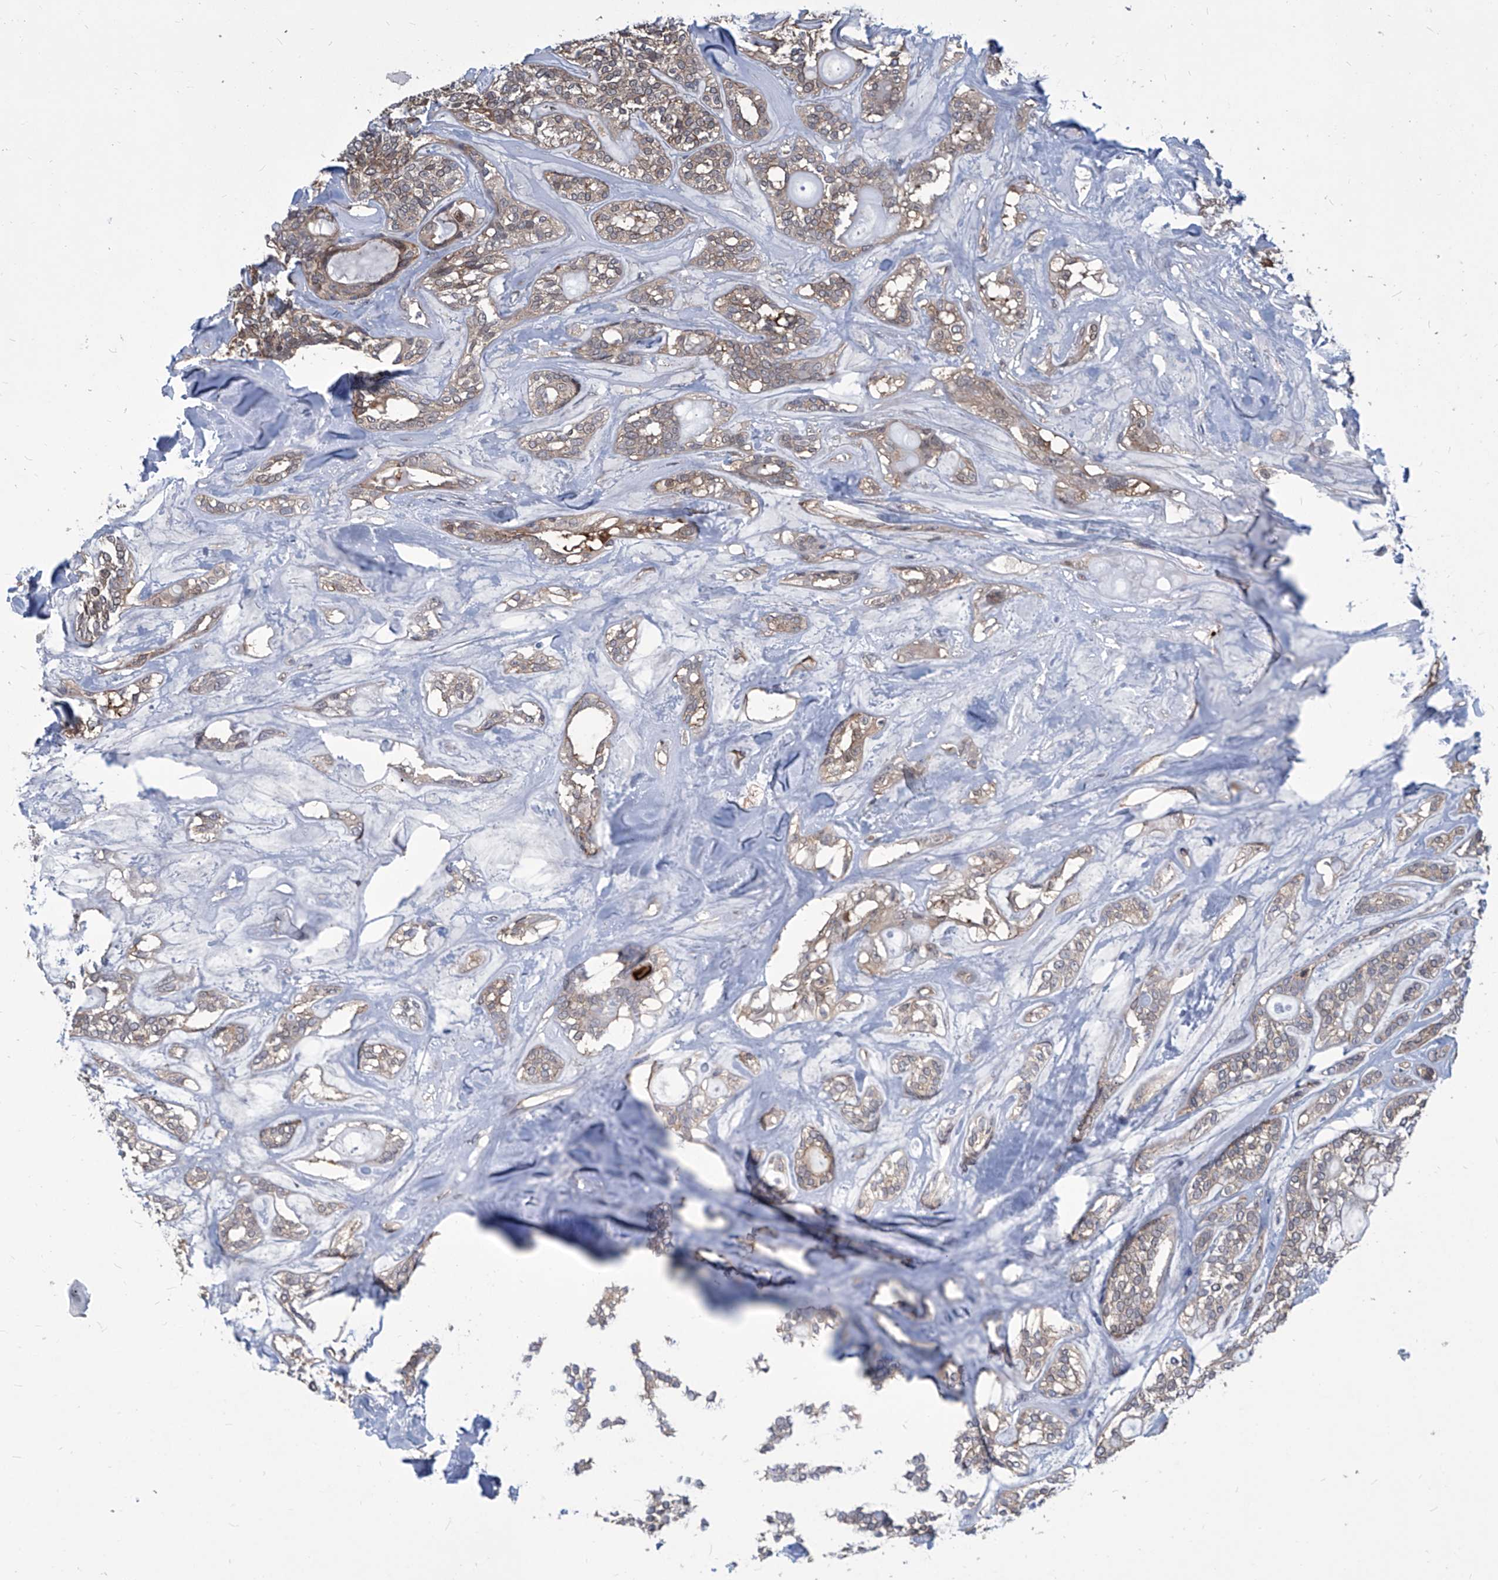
{"staining": {"intensity": "weak", "quantity": "<25%", "location": "cytoplasmic/membranous"}, "tissue": "head and neck cancer", "cell_type": "Tumor cells", "image_type": "cancer", "snomed": [{"axis": "morphology", "description": "Adenocarcinoma, NOS"}, {"axis": "topography", "description": "Head-Neck"}], "caption": "Immunohistochemical staining of human head and neck cancer (adenocarcinoma) shows no significant staining in tumor cells.", "gene": "PSMB1", "patient": {"sex": "male", "age": 66}}